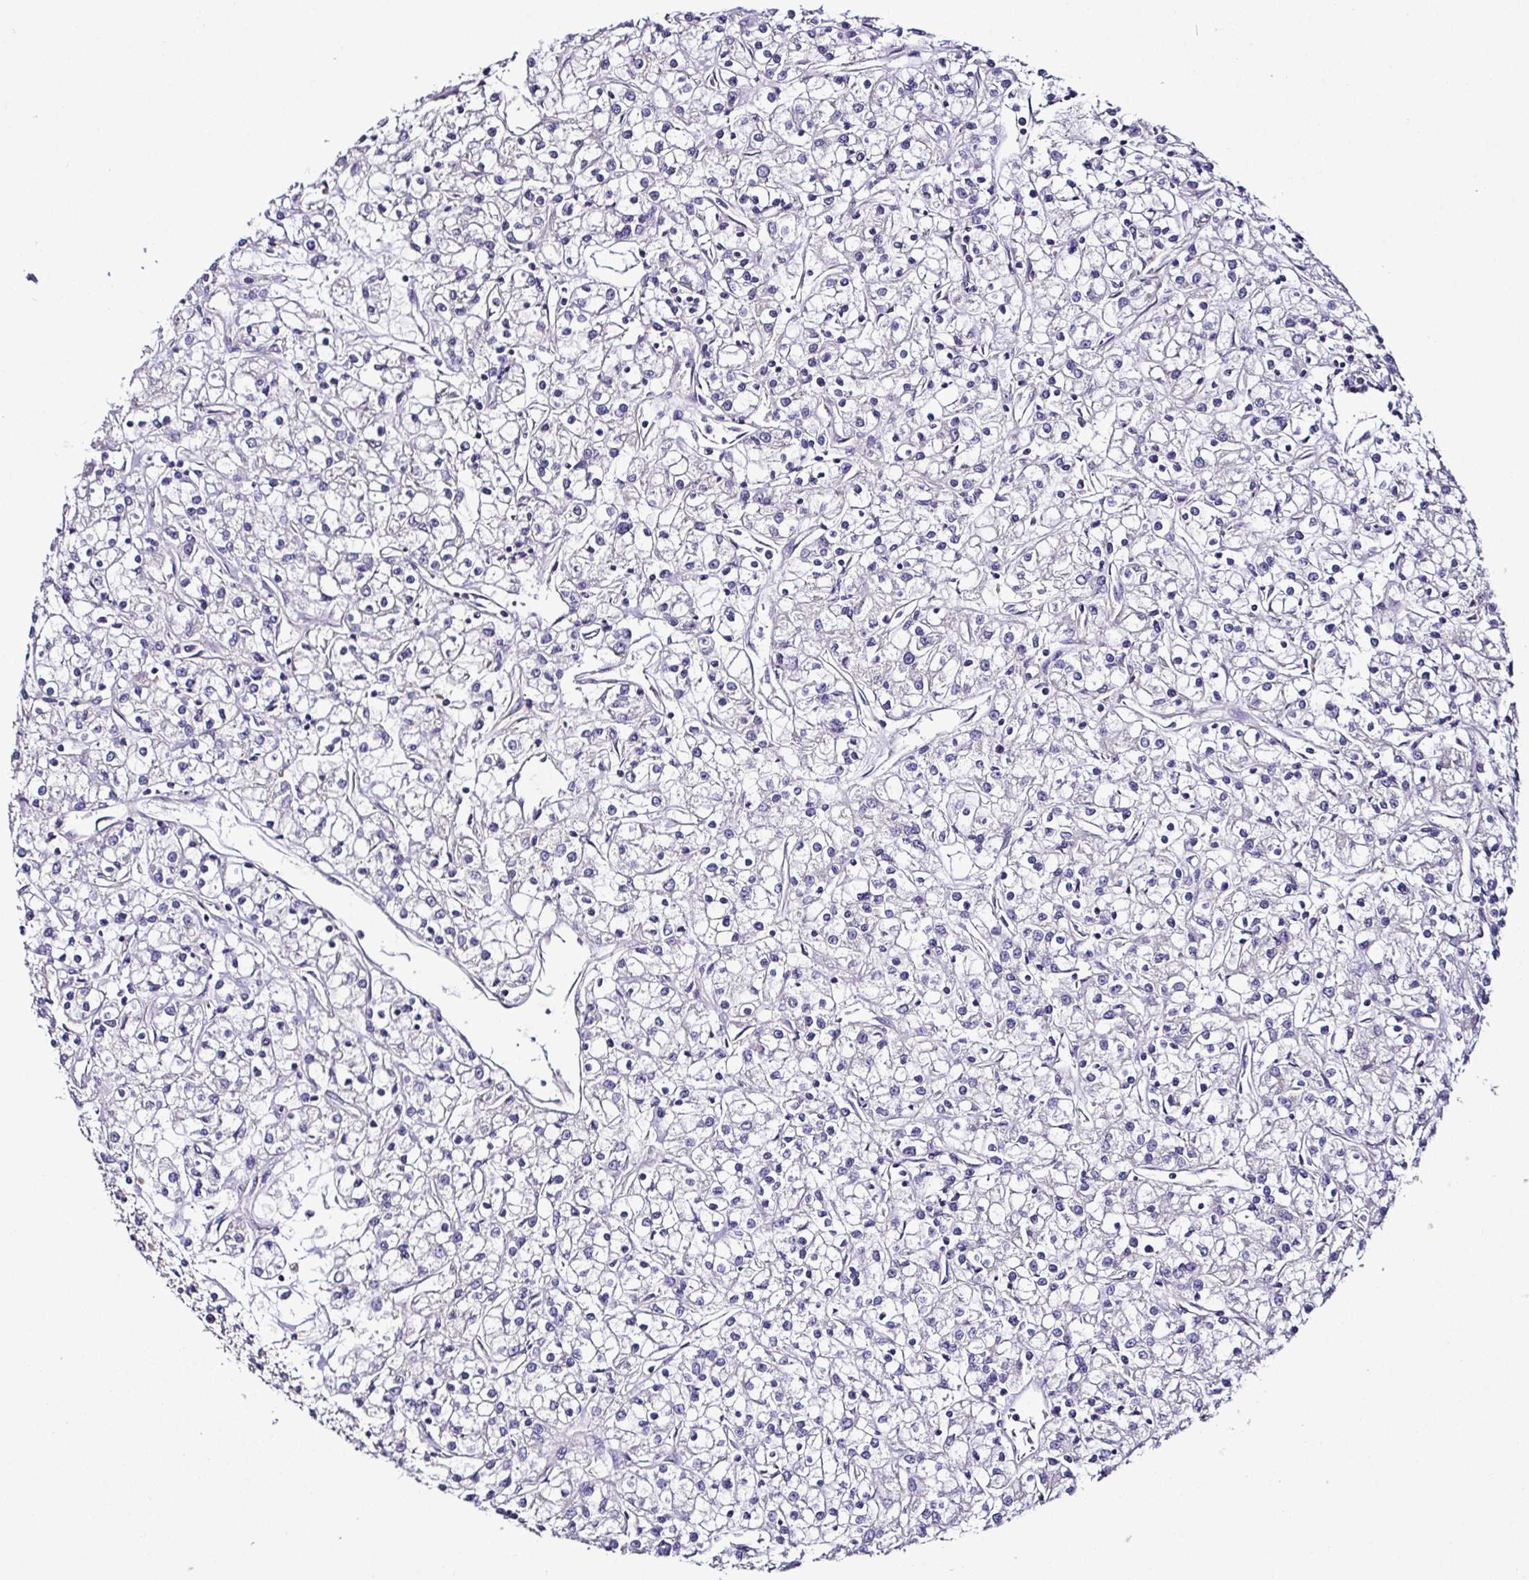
{"staining": {"intensity": "negative", "quantity": "none", "location": "none"}, "tissue": "renal cancer", "cell_type": "Tumor cells", "image_type": "cancer", "snomed": [{"axis": "morphology", "description": "Adenocarcinoma, NOS"}, {"axis": "topography", "description": "Kidney"}], "caption": "This image is of renal cancer stained with immunohistochemistry (IHC) to label a protein in brown with the nuclei are counter-stained blue. There is no positivity in tumor cells. (DAB immunohistochemistry with hematoxylin counter stain).", "gene": "LMOD2", "patient": {"sex": "female", "age": 59}}